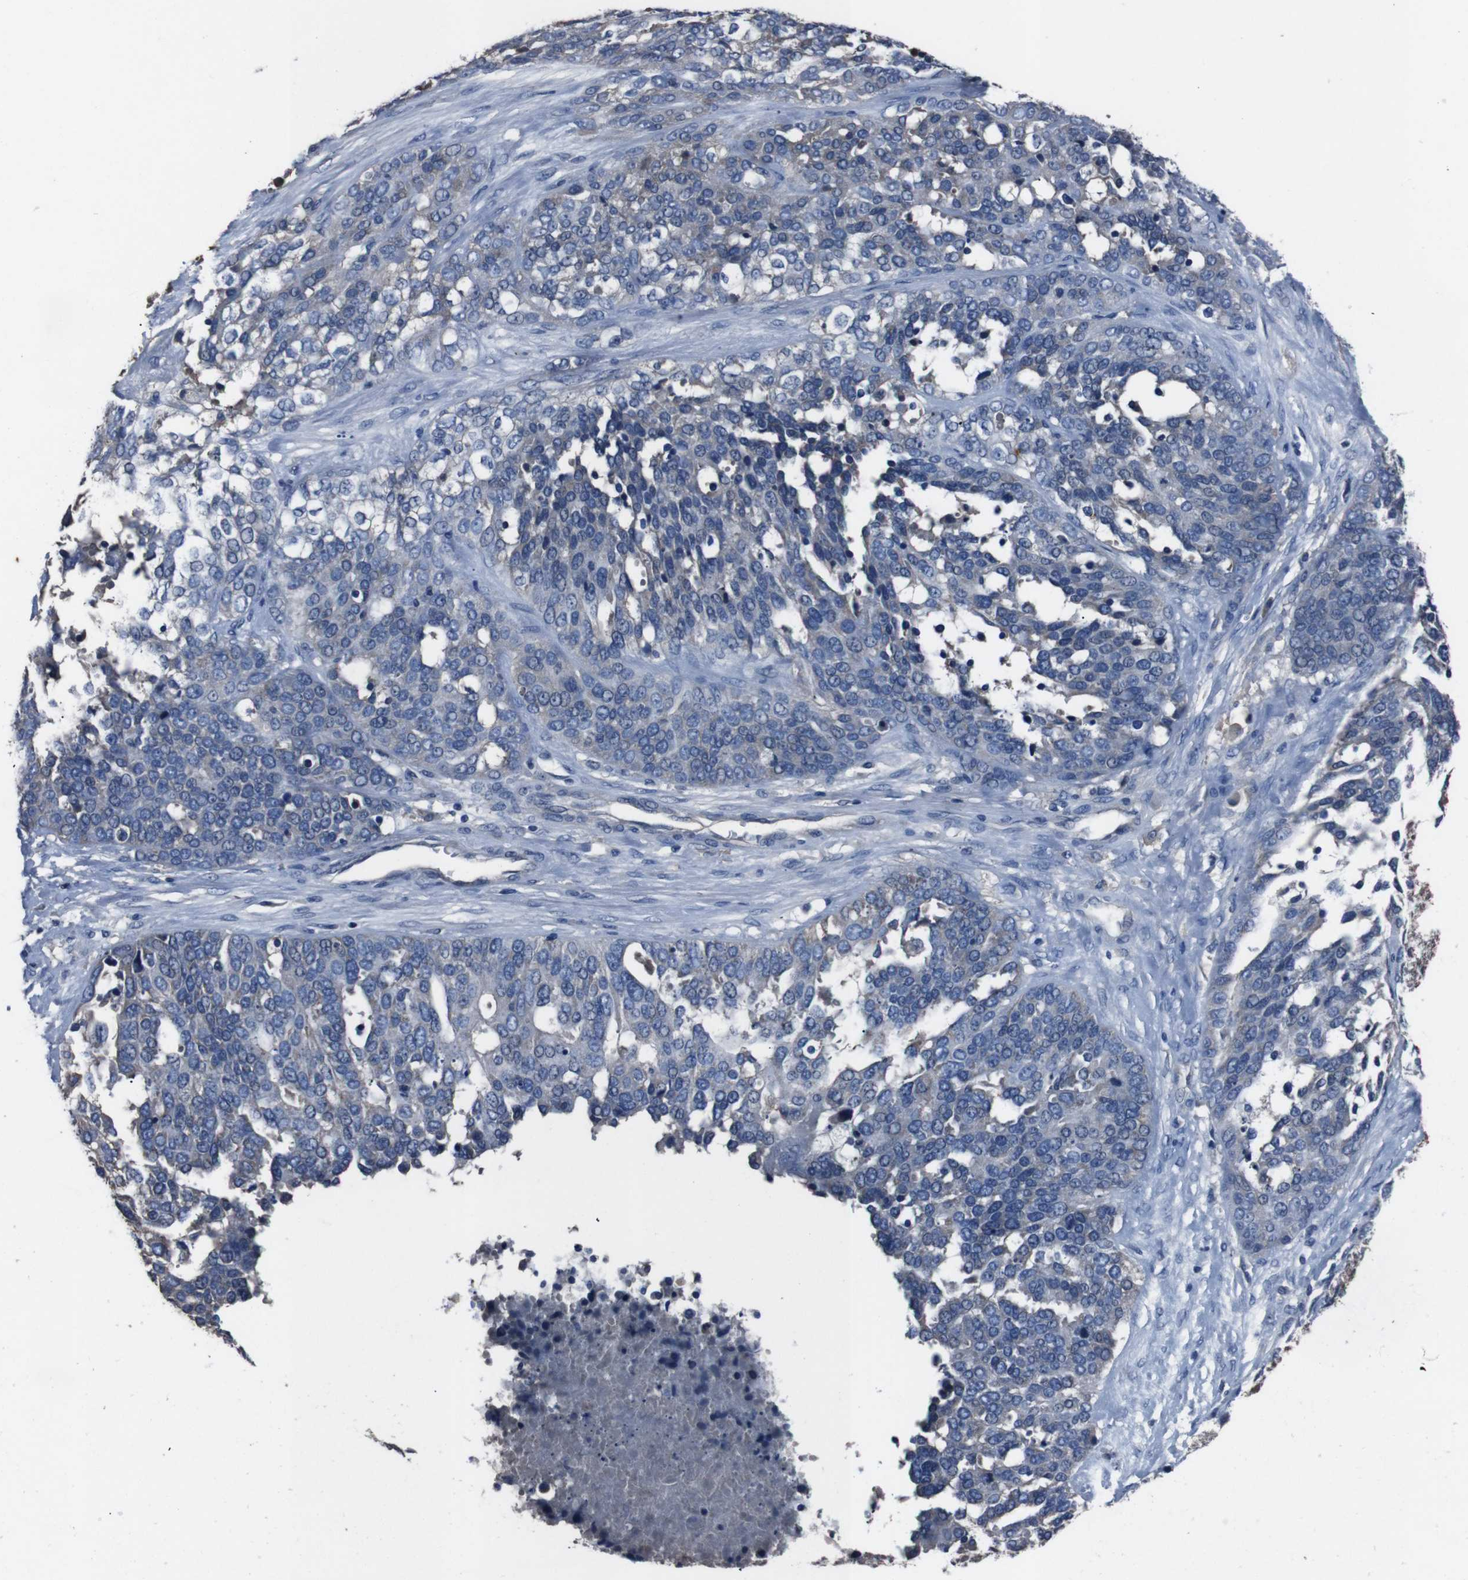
{"staining": {"intensity": "negative", "quantity": "none", "location": "none"}, "tissue": "ovarian cancer", "cell_type": "Tumor cells", "image_type": "cancer", "snomed": [{"axis": "morphology", "description": "Cystadenocarcinoma, serous, NOS"}, {"axis": "topography", "description": "Ovary"}], "caption": "The immunohistochemistry (IHC) micrograph has no significant positivity in tumor cells of ovarian cancer tissue.", "gene": "LEP", "patient": {"sex": "female", "age": 44}}